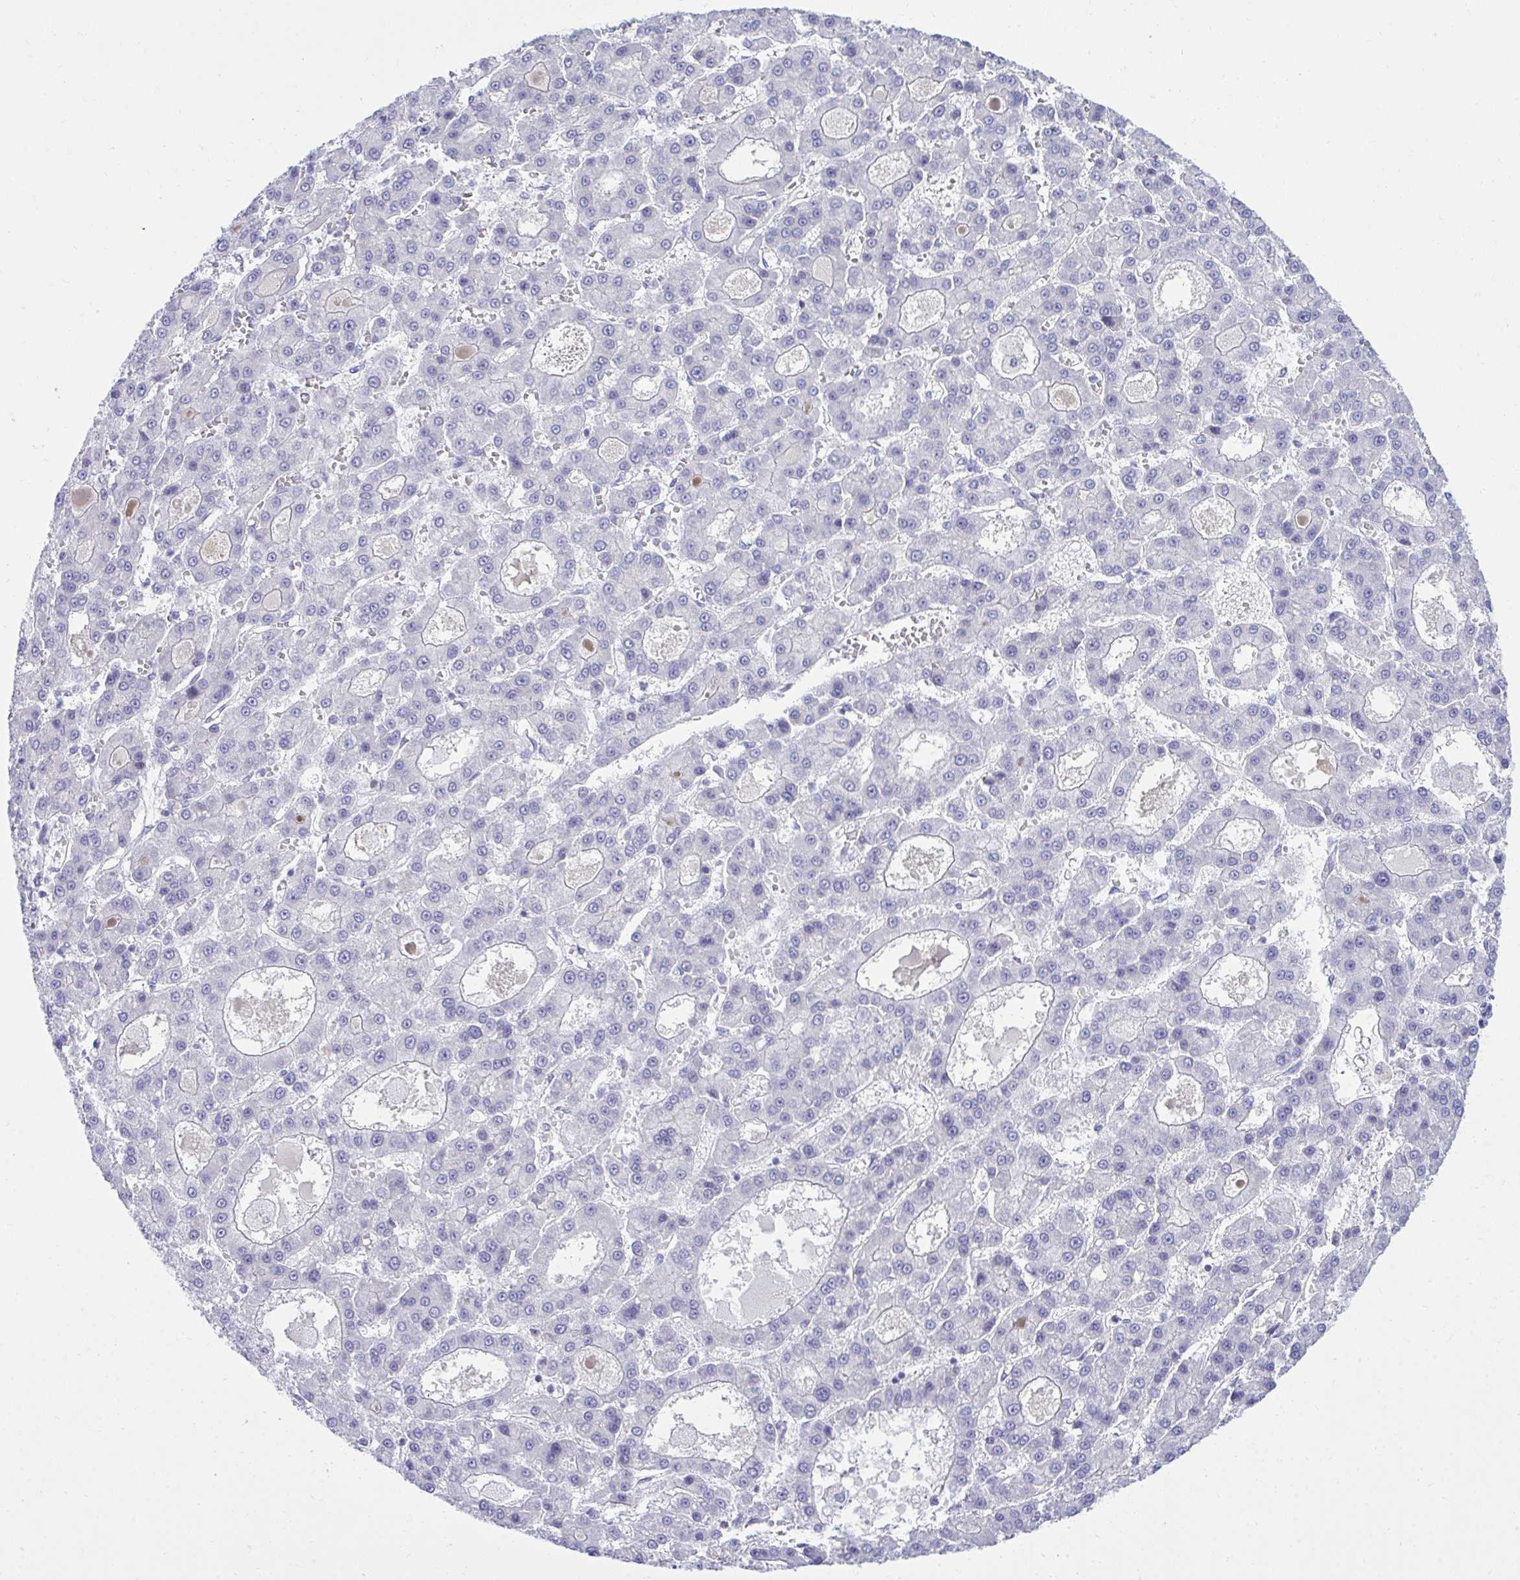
{"staining": {"intensity": "negative", "quantity": "none", "location": "none"}, "tissue": "liver cancer", "cell_type": "Tumor cells", "image_type": "cancer", "snomed": [{"axis": "morphology", "description": "Carcinoma, Hepatocellular, NOS"}, {"axis": "topography", "description": "Liver"}], "caption": "An immunohistochemistry histopathology image of liver cancer (hepatocellular carcinoma) is shown. There is no staining in tumor cells of liver cancer (hepatocellular carcinoma).", "gene": "MED9", "patient": {"sex": "male", "age": 70}}